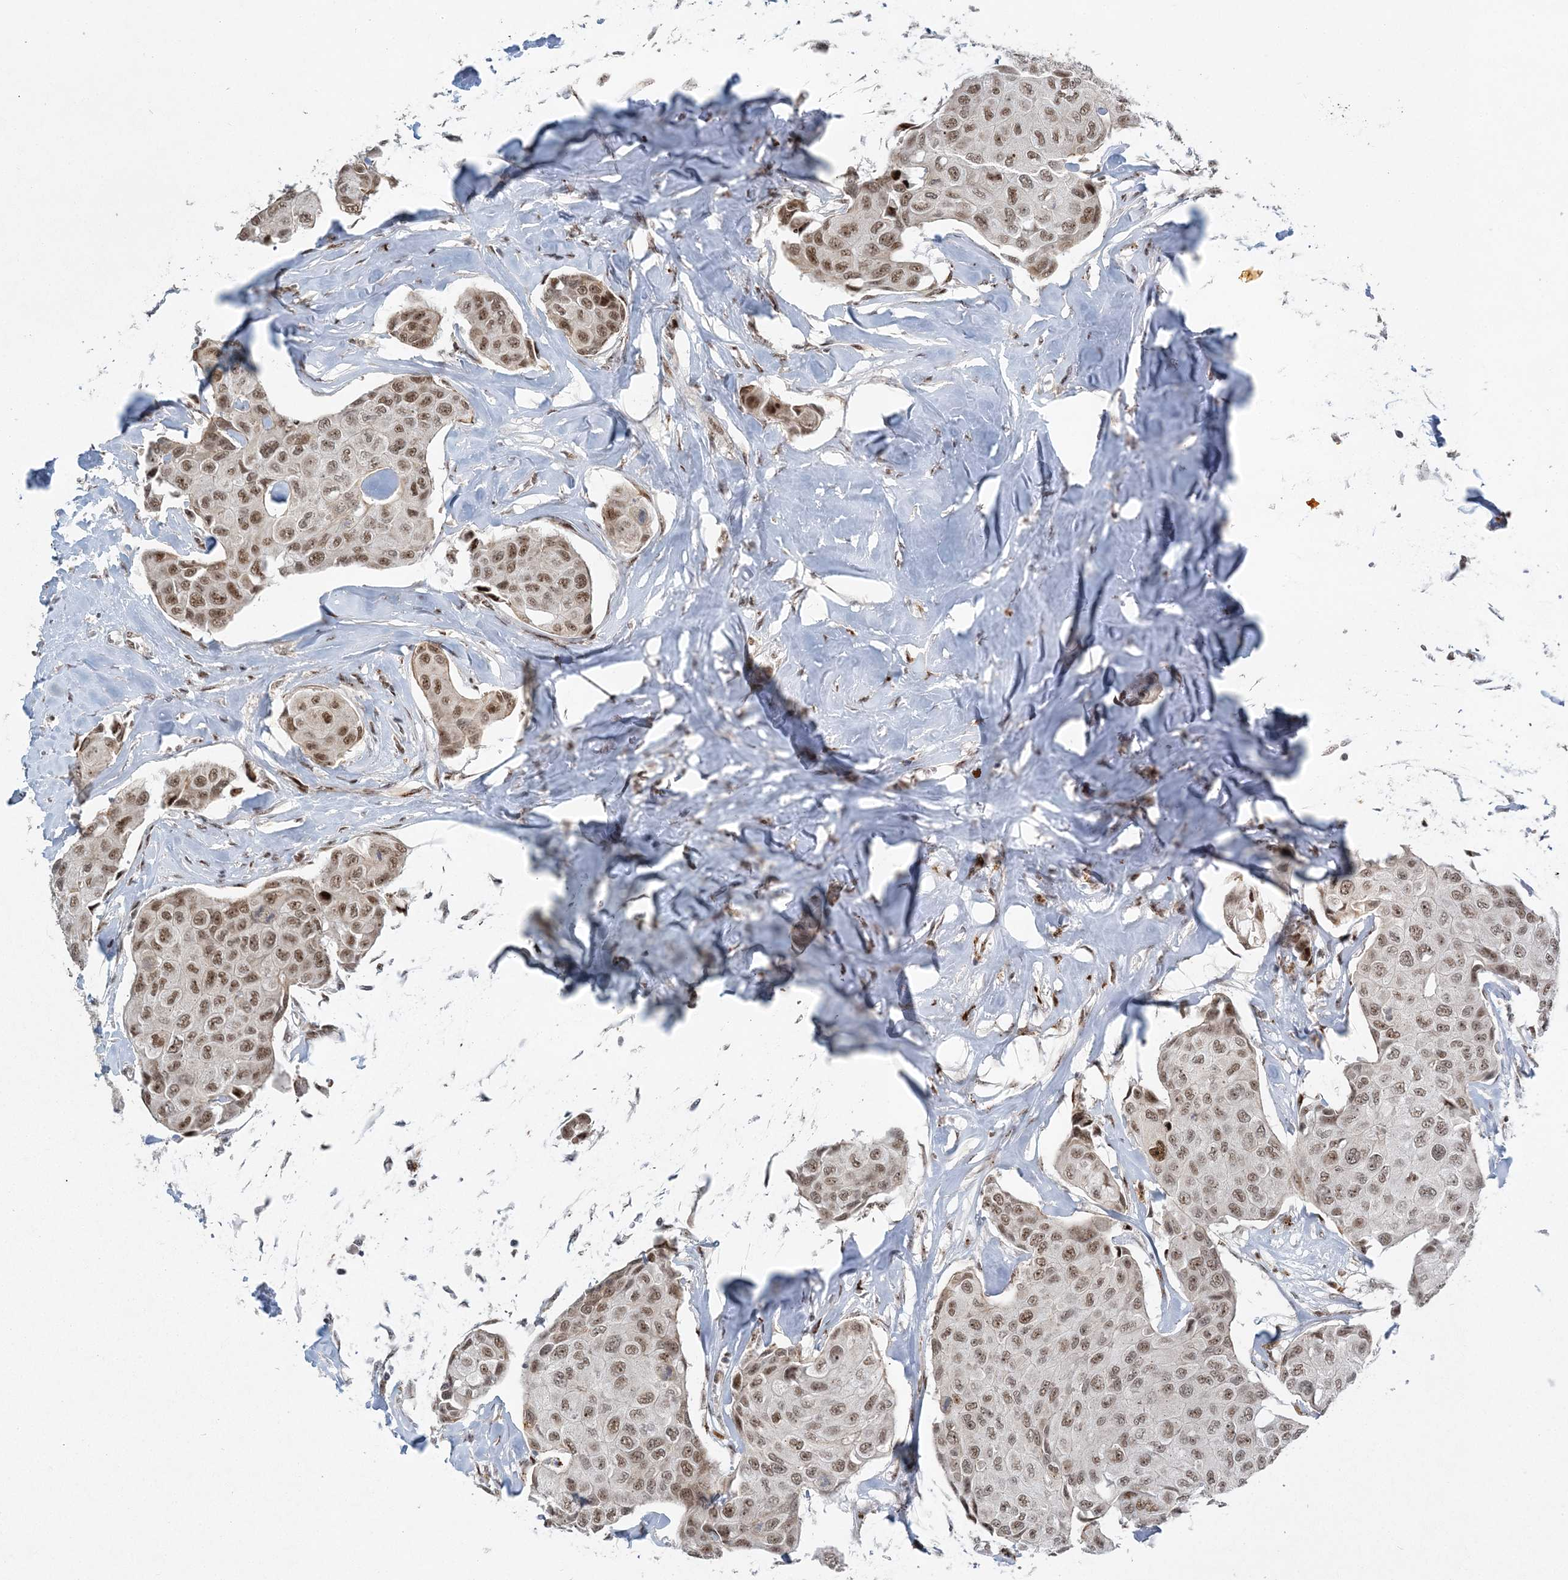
{"staining": {"intensity": "moderate", "quantity": ">75%", "location": "nuclear"}, "tissue": "breast cancer", "cell_type": "Tumor cells", "image_type": "cancer", "snomed": [{"axis": "morphology", "description": "Duct carcinoma"}, {"axis": "topography", "description": "Breast"}], "caption": "Protein staining demonstrates moderate nuclear expression in about >75% of tumor cells in breast cancer.", "gene": "CWC22", "patient": {"sex": "female", "age": 80}}